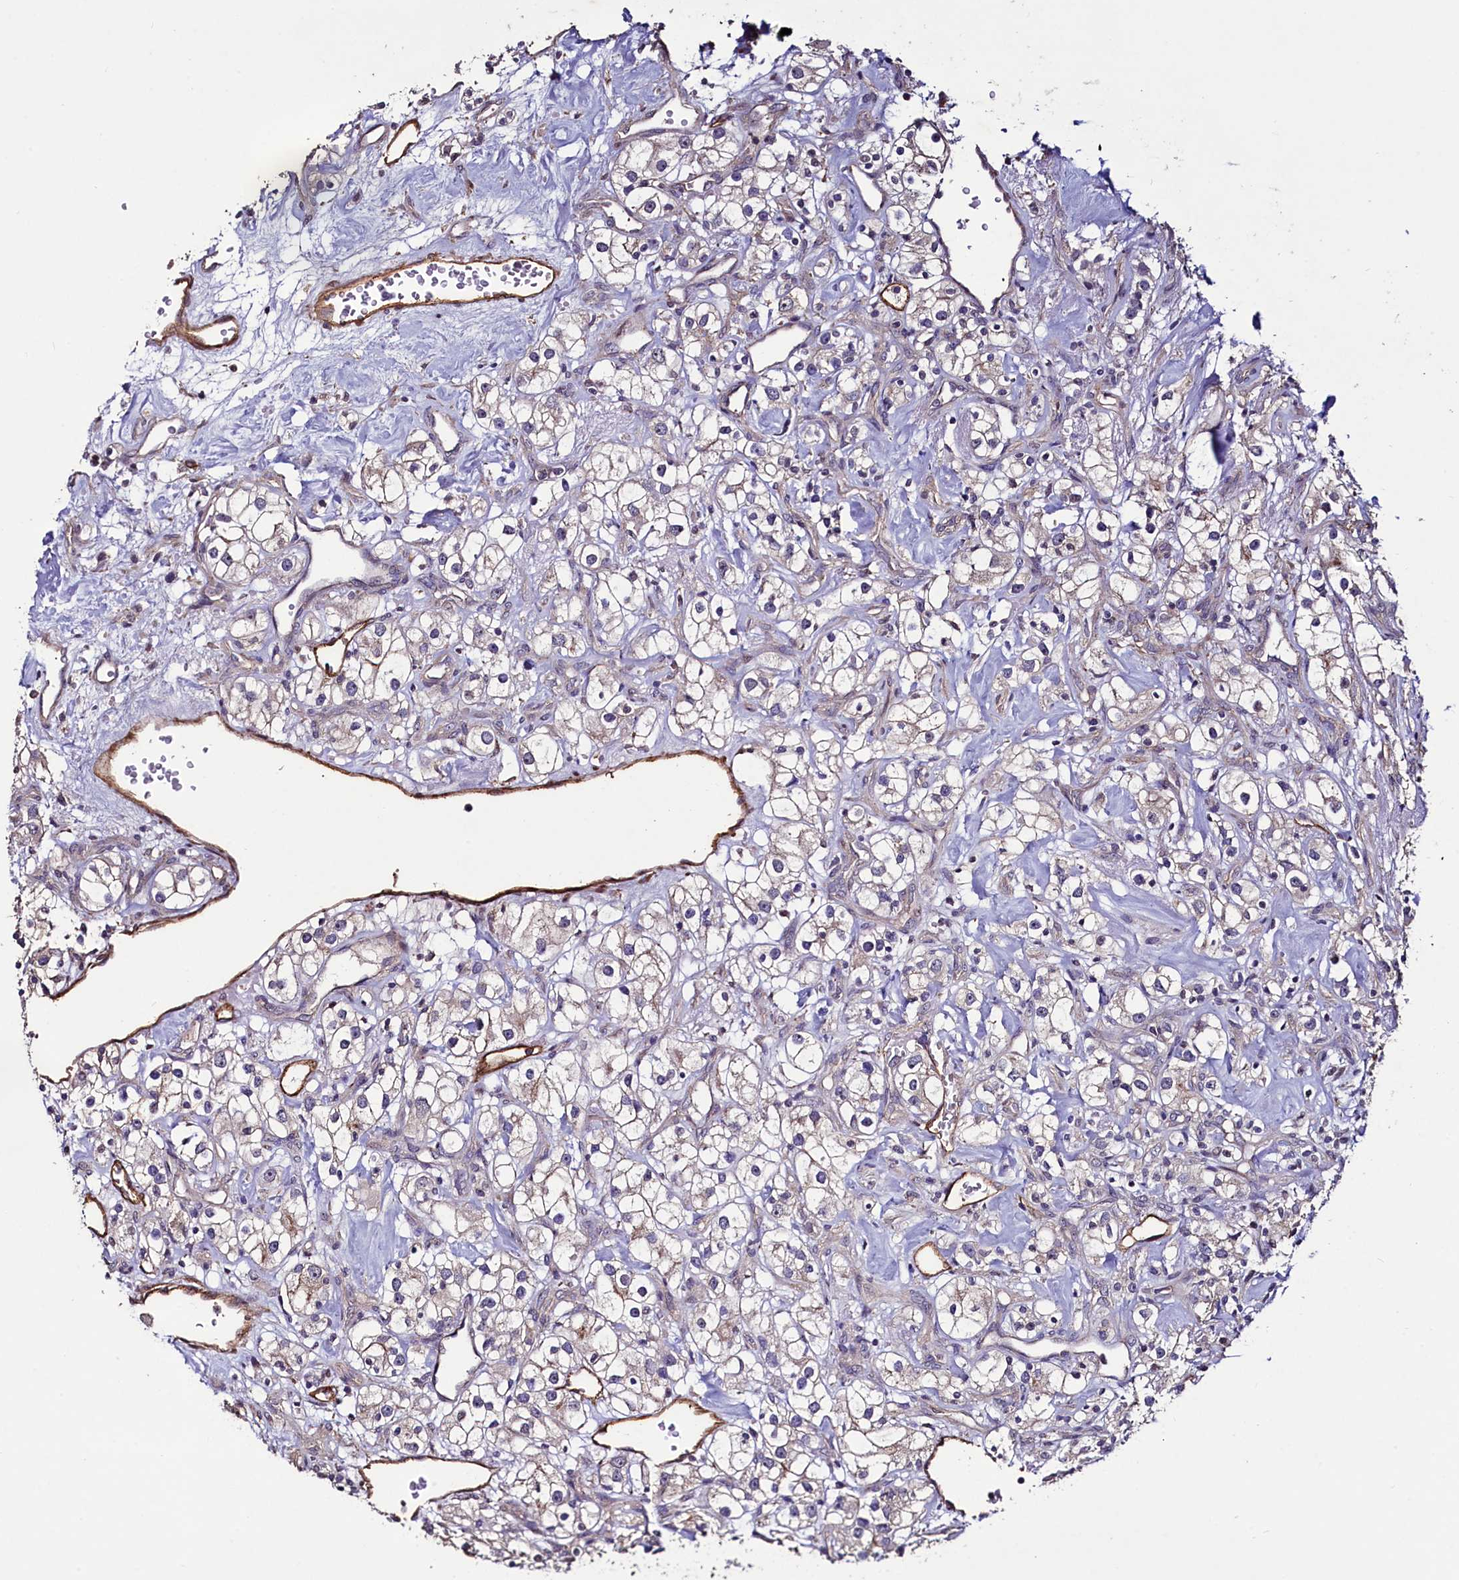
{"staining": {"intensity": "weak", "quantity": "<25%", "location": "cytoplasmic/membranous"}, "tissue": "renal cancer", "cell_type": "Tumor cells", "image_type": "cancer", "snomed": [{"axis": "morphology", "description": "Adenocarcinoma, NOS"}, {"axis": "topography", "description": "Kidney"}], "caption": "A histopathology image of human adenocarcinoma (renal) is negative for staining in tumor cells.", "gene": "PALM", "patient": {"sex": "male", "age": 77}}